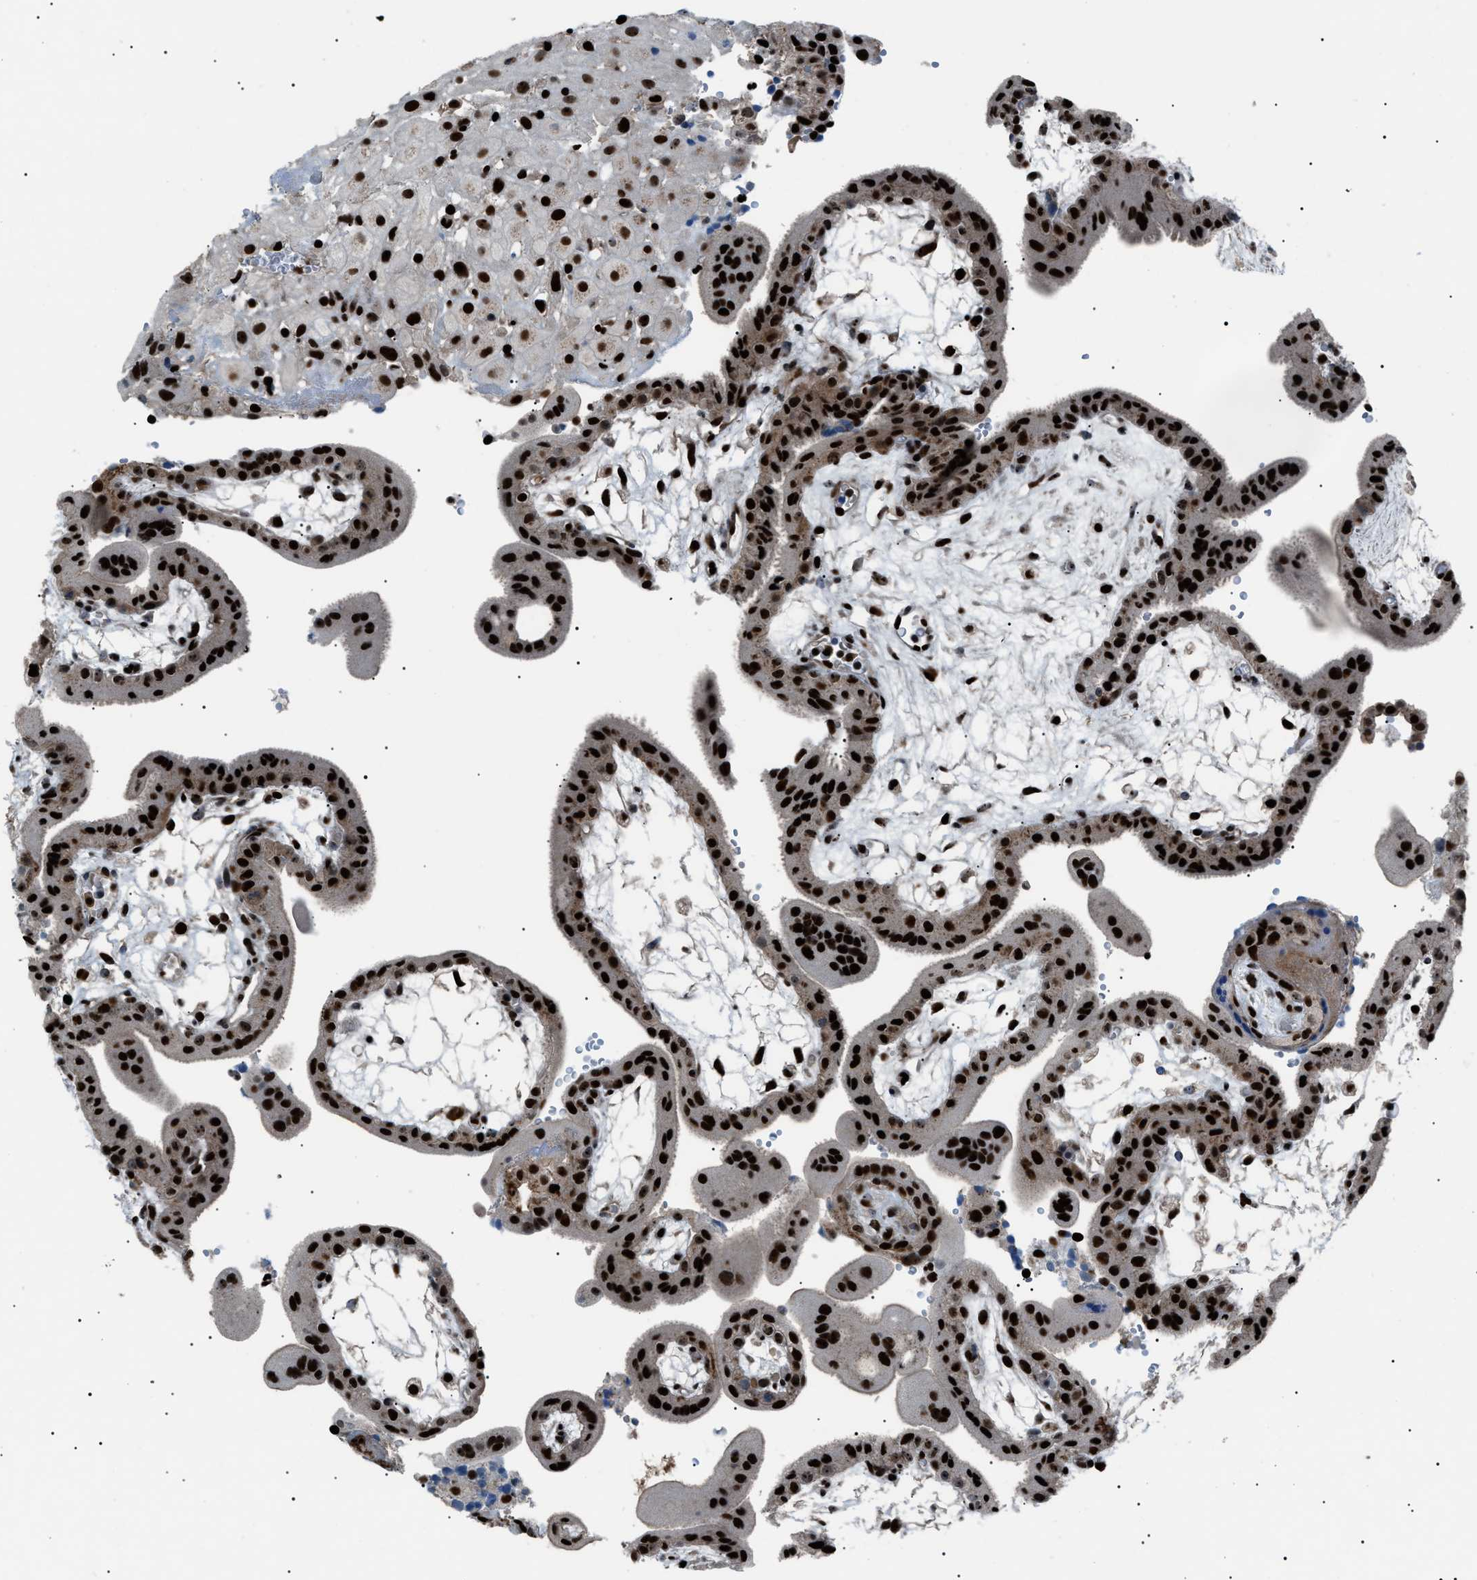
{"staining": {"intensity": "strong", "quantity": ">75%", "location": "nuclear"}, "tissue": "placenta", "cell_type": "Decidual cells", "image_type": "normal", "snomed": [{"axis": "morphology", "description": "Normal tissue, NOS"}, {"axis": "topography", "description": "Placenta"}], "caption": "An immunohistochemistry histopathology image of normal tissue is shown. Protein staining in brown highlights strong nuclear positivity in placenta within decidual cells. The protein of interest is shown in brown color, while the nuclei are stained blue.", "gene": "PRKX", "patient": {"sex": "female", "age": 18}}